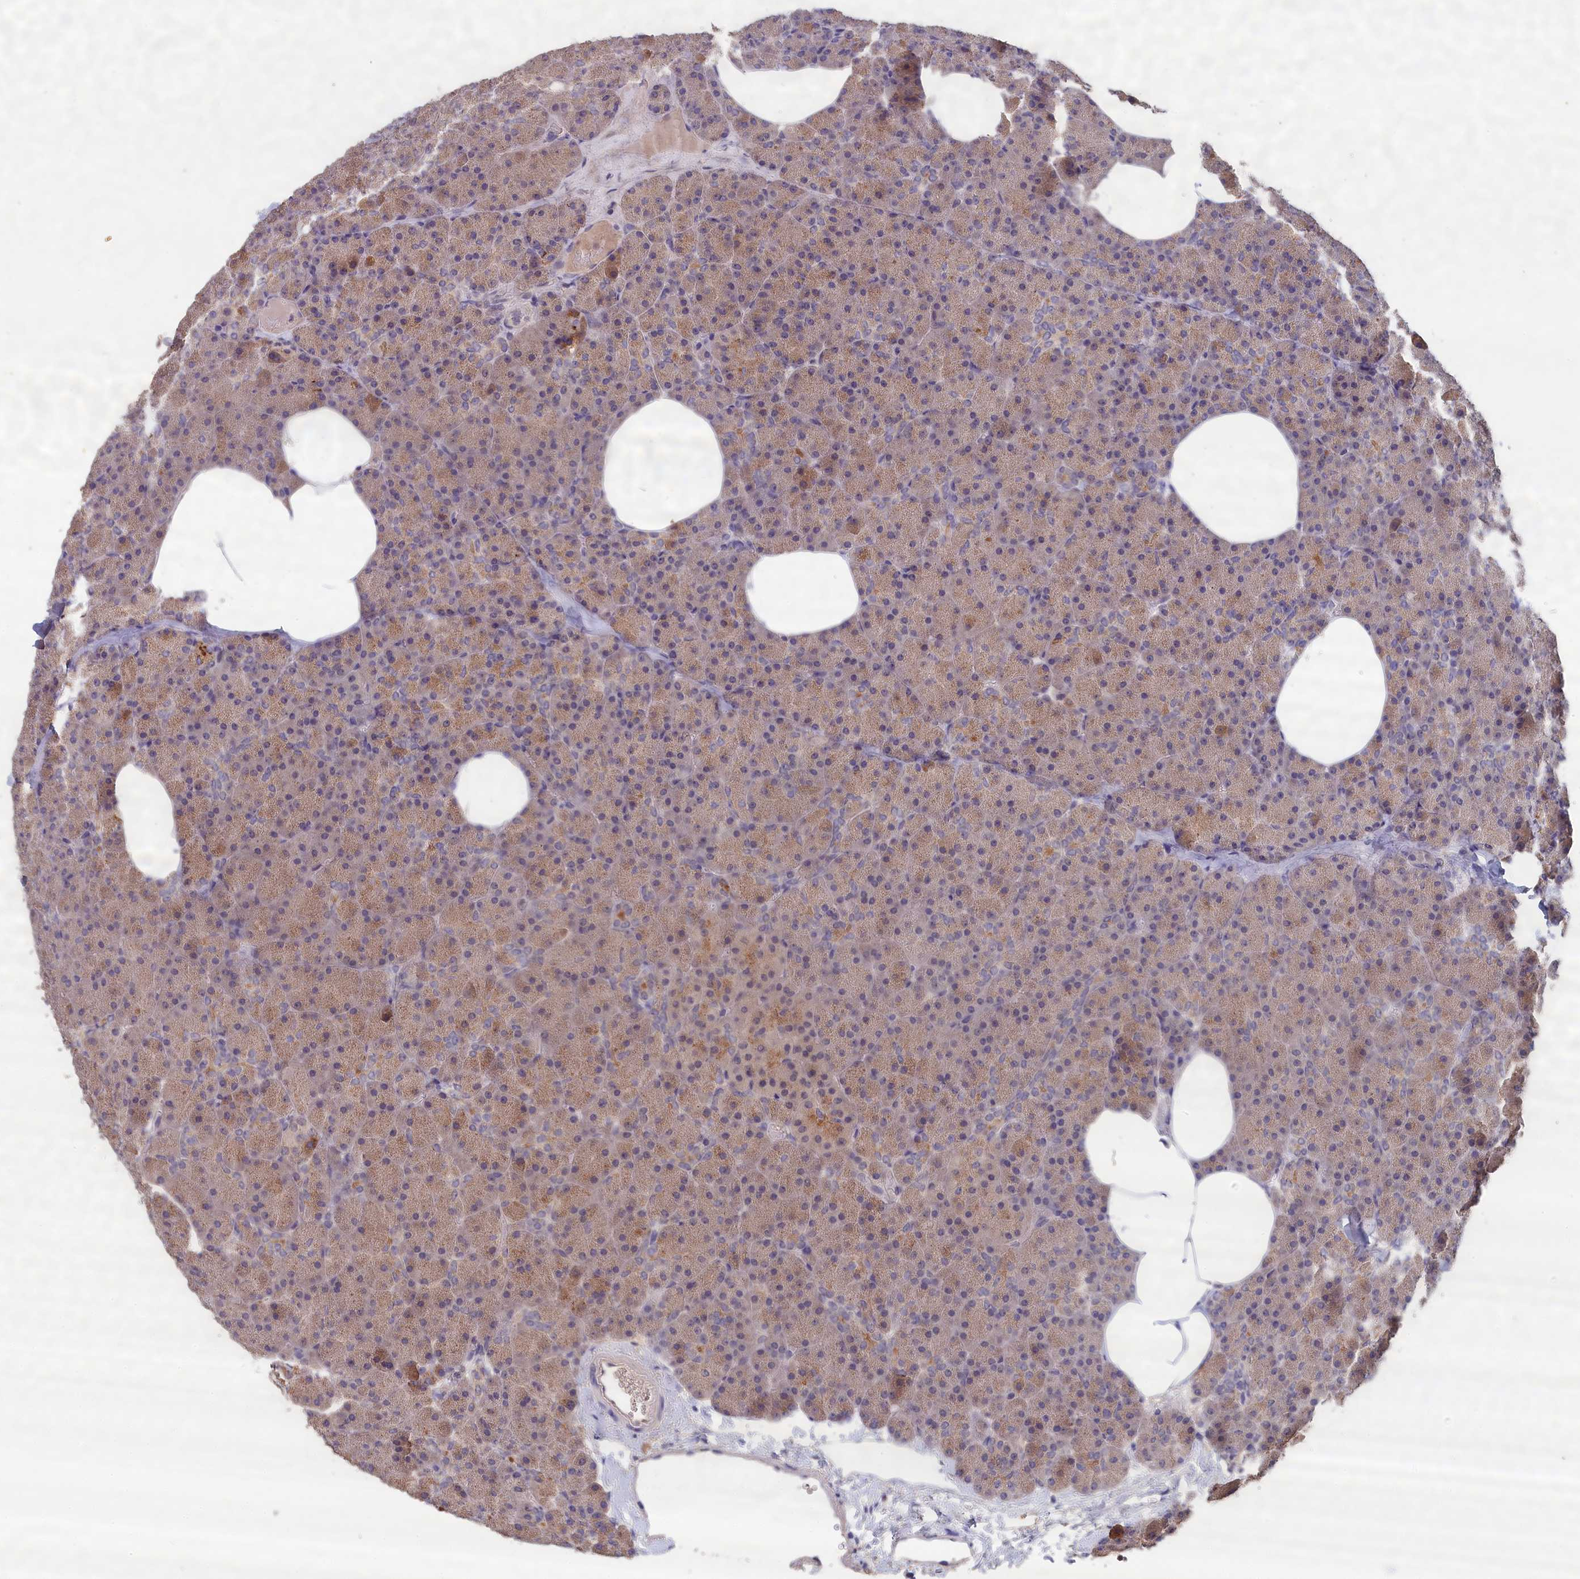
{"staining": {"intensity": "moderate", "quantity": ">75%", "location": "cytoplasmic/membranous"}, "tissue": "pancreas", "cell_type": "Exocrine glandular cells", "image_type": "normal", "snomed": [{"axis": "morphology", "description": "Normal tissue, NOS"}, {"axis": "morphology", "description": "Carcinoid, malignant, NOS"}, {"axis": "topography", "description": "Pancreas"}], "caption": "This photomicrograph demonstrates IHC staining of benign human pancreas, with medium moderate cytoplasmic/membranous staining in approximately >75% of exocrine glandular cells.", "gene": "CELF5", "patient": {"sex": "female", "age": 35}}